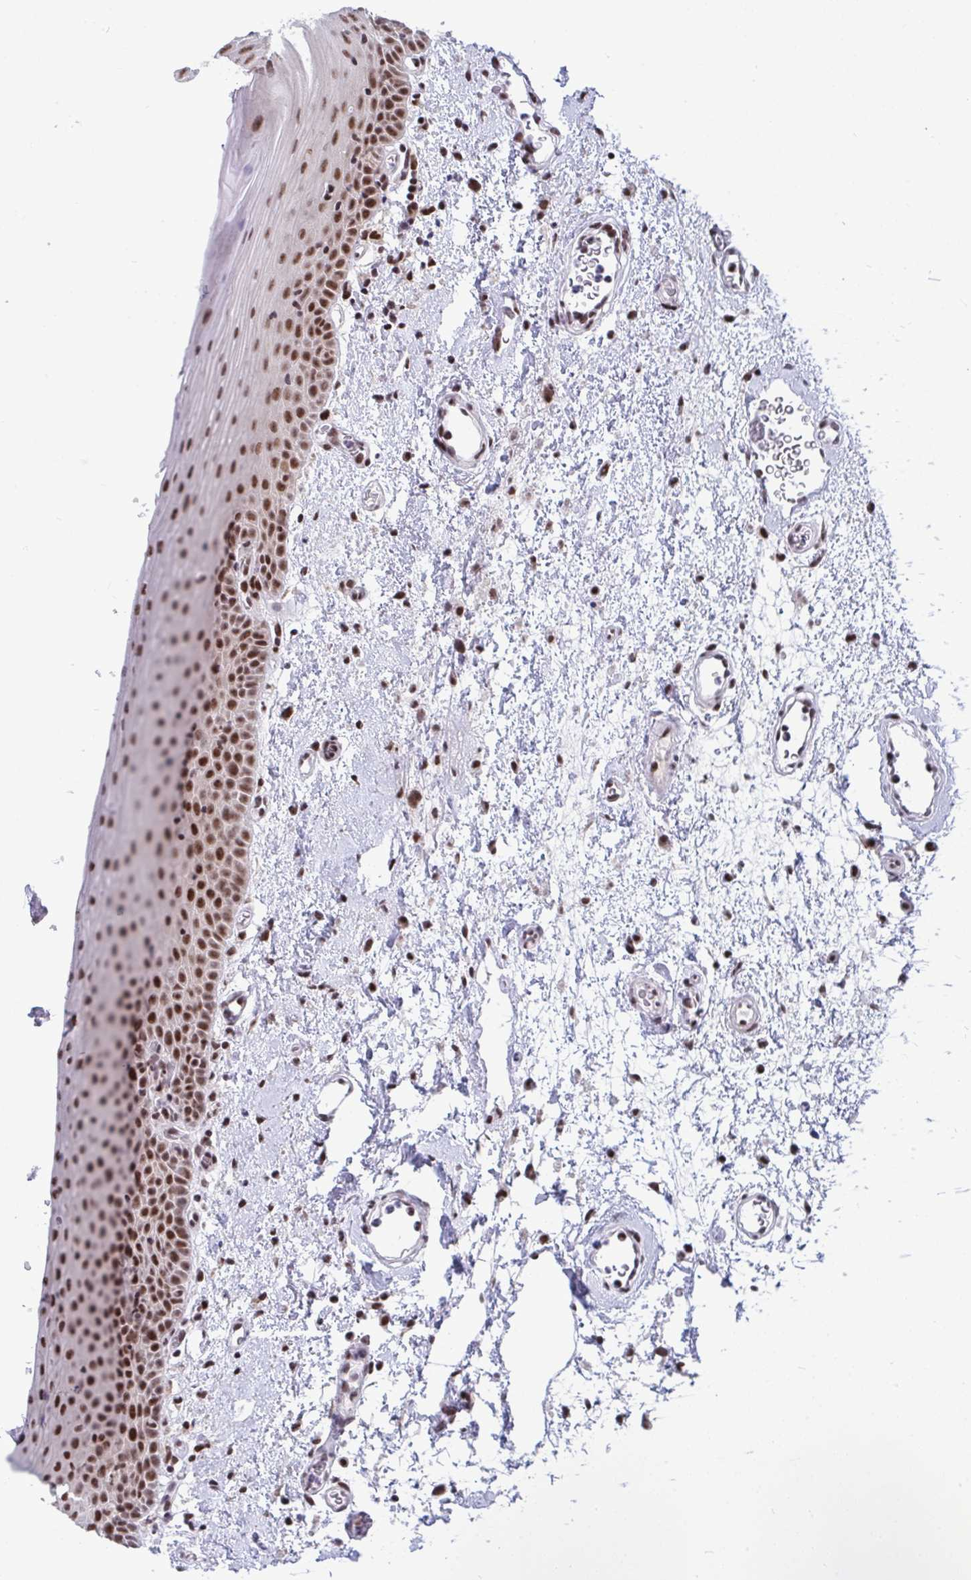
{"staining": {"intensity": "moderate", "quantity": ">75%", "location": "nuclear"}, "tissue": "oral mucosa", "cell_type": "Squamous epithelial cells", "image_type": "normal", "snomed": [{"axis": "morphology", "description": "Normal tissue, NOS"}, {"axis": "topography", "description": "Oral tissue"}, {"axis": "topography", "description": "Head-Neck"}], "caption": "Approximately >75% of squamous epithelial cells in normal human oral mucosa display moderate nuclear protein expression as visualized by brown immunohistochemical staining.", "gene": "WBP11", "patient": {"sex": "female", "age": 55}}